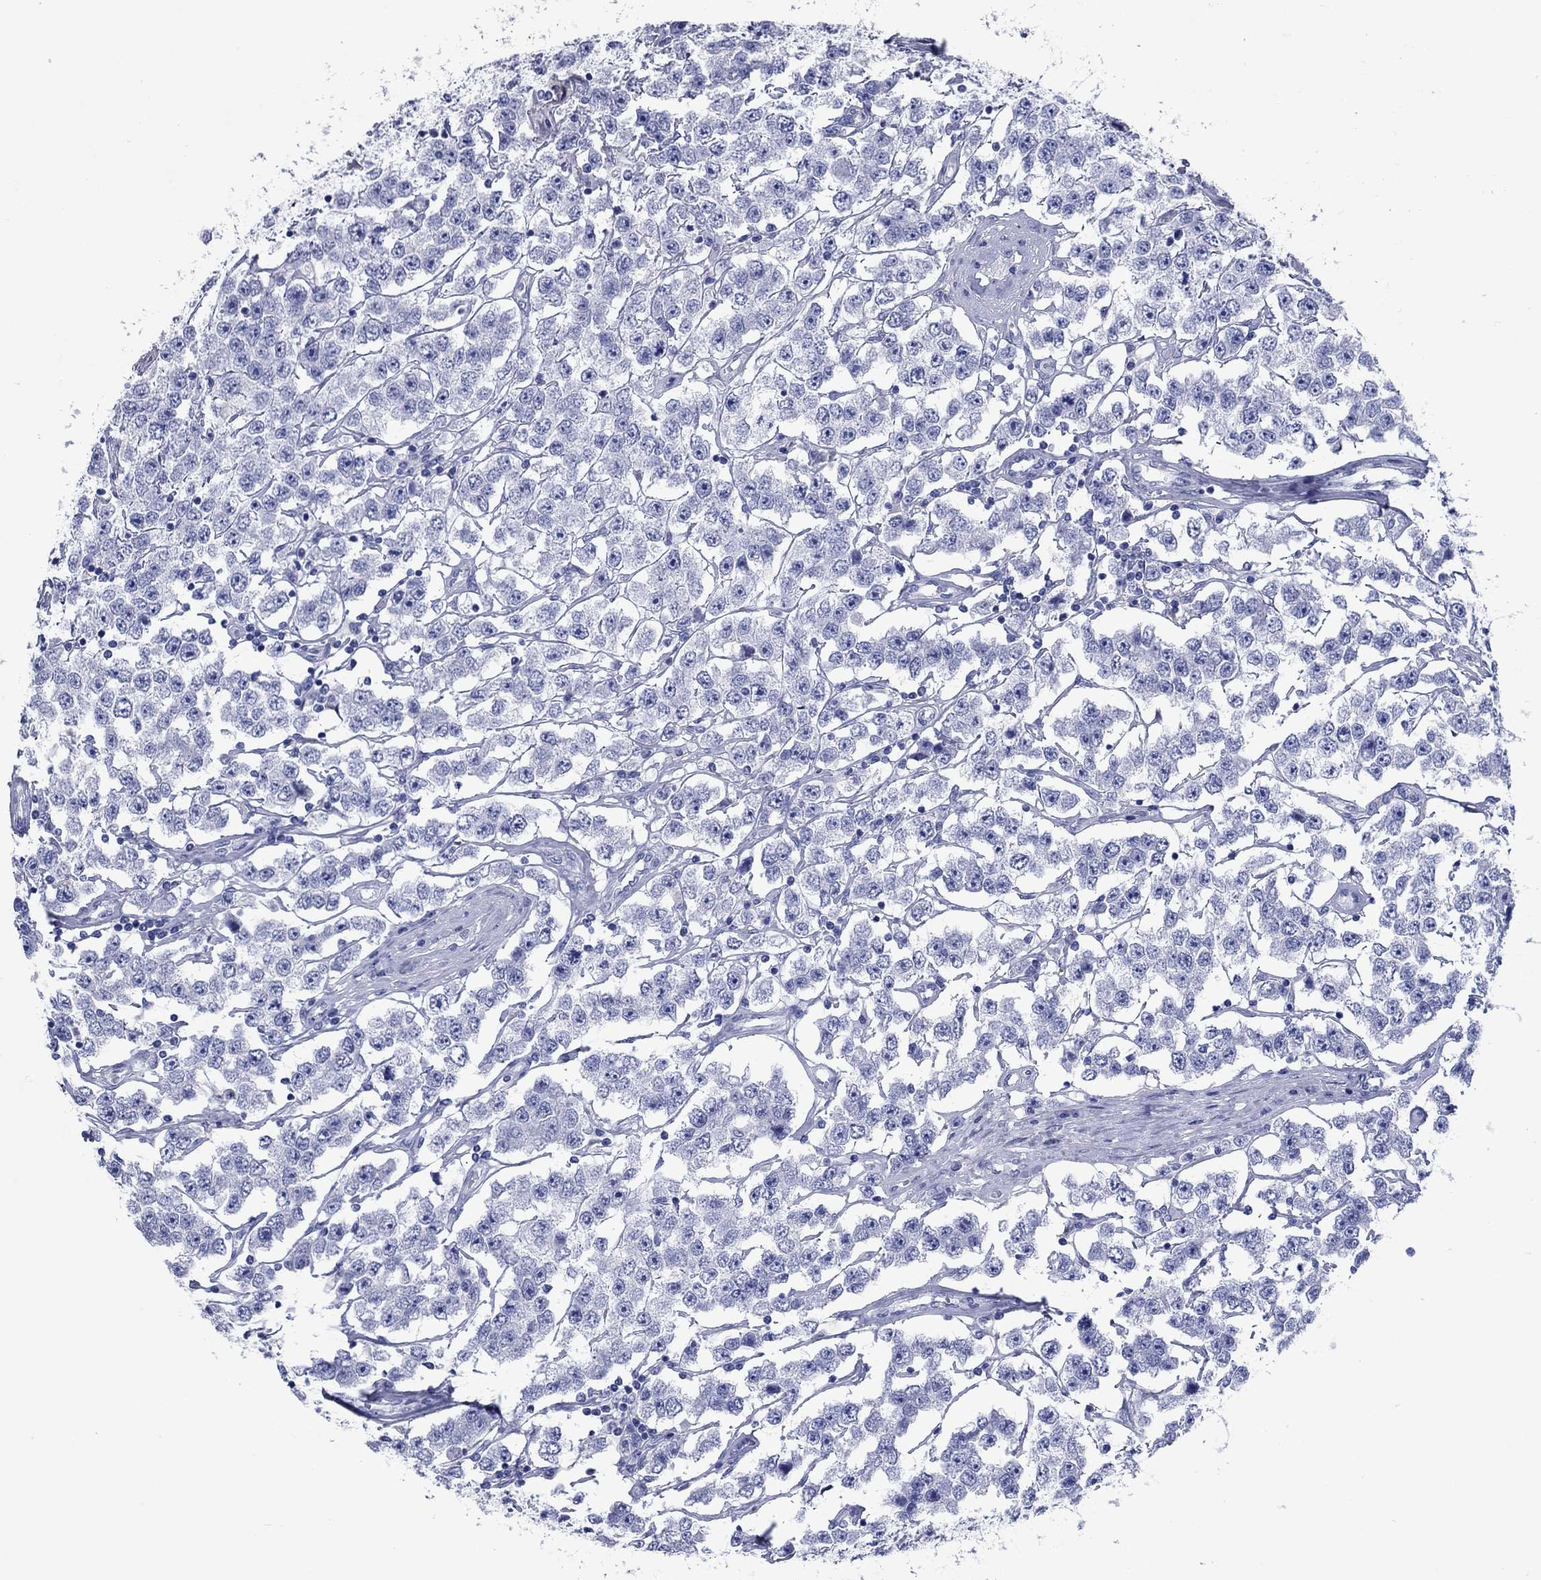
{"staining": {"intensity": "negative", "quantity": "none", "location": "none"}, "tissue": "testis cancer", "cell_type": "Tumor cells", "image_type": "cancer", "snomed": [{"axis": "morphology", "description": "Seminoma, NOS"}, {"axis": "topography", "description": "Testis"}], "caption": "There is no significant positivity in tumor cells of seminoma (testis).", "gene": "CCNA1", "patient": {"sex": "male", "age": 52}}